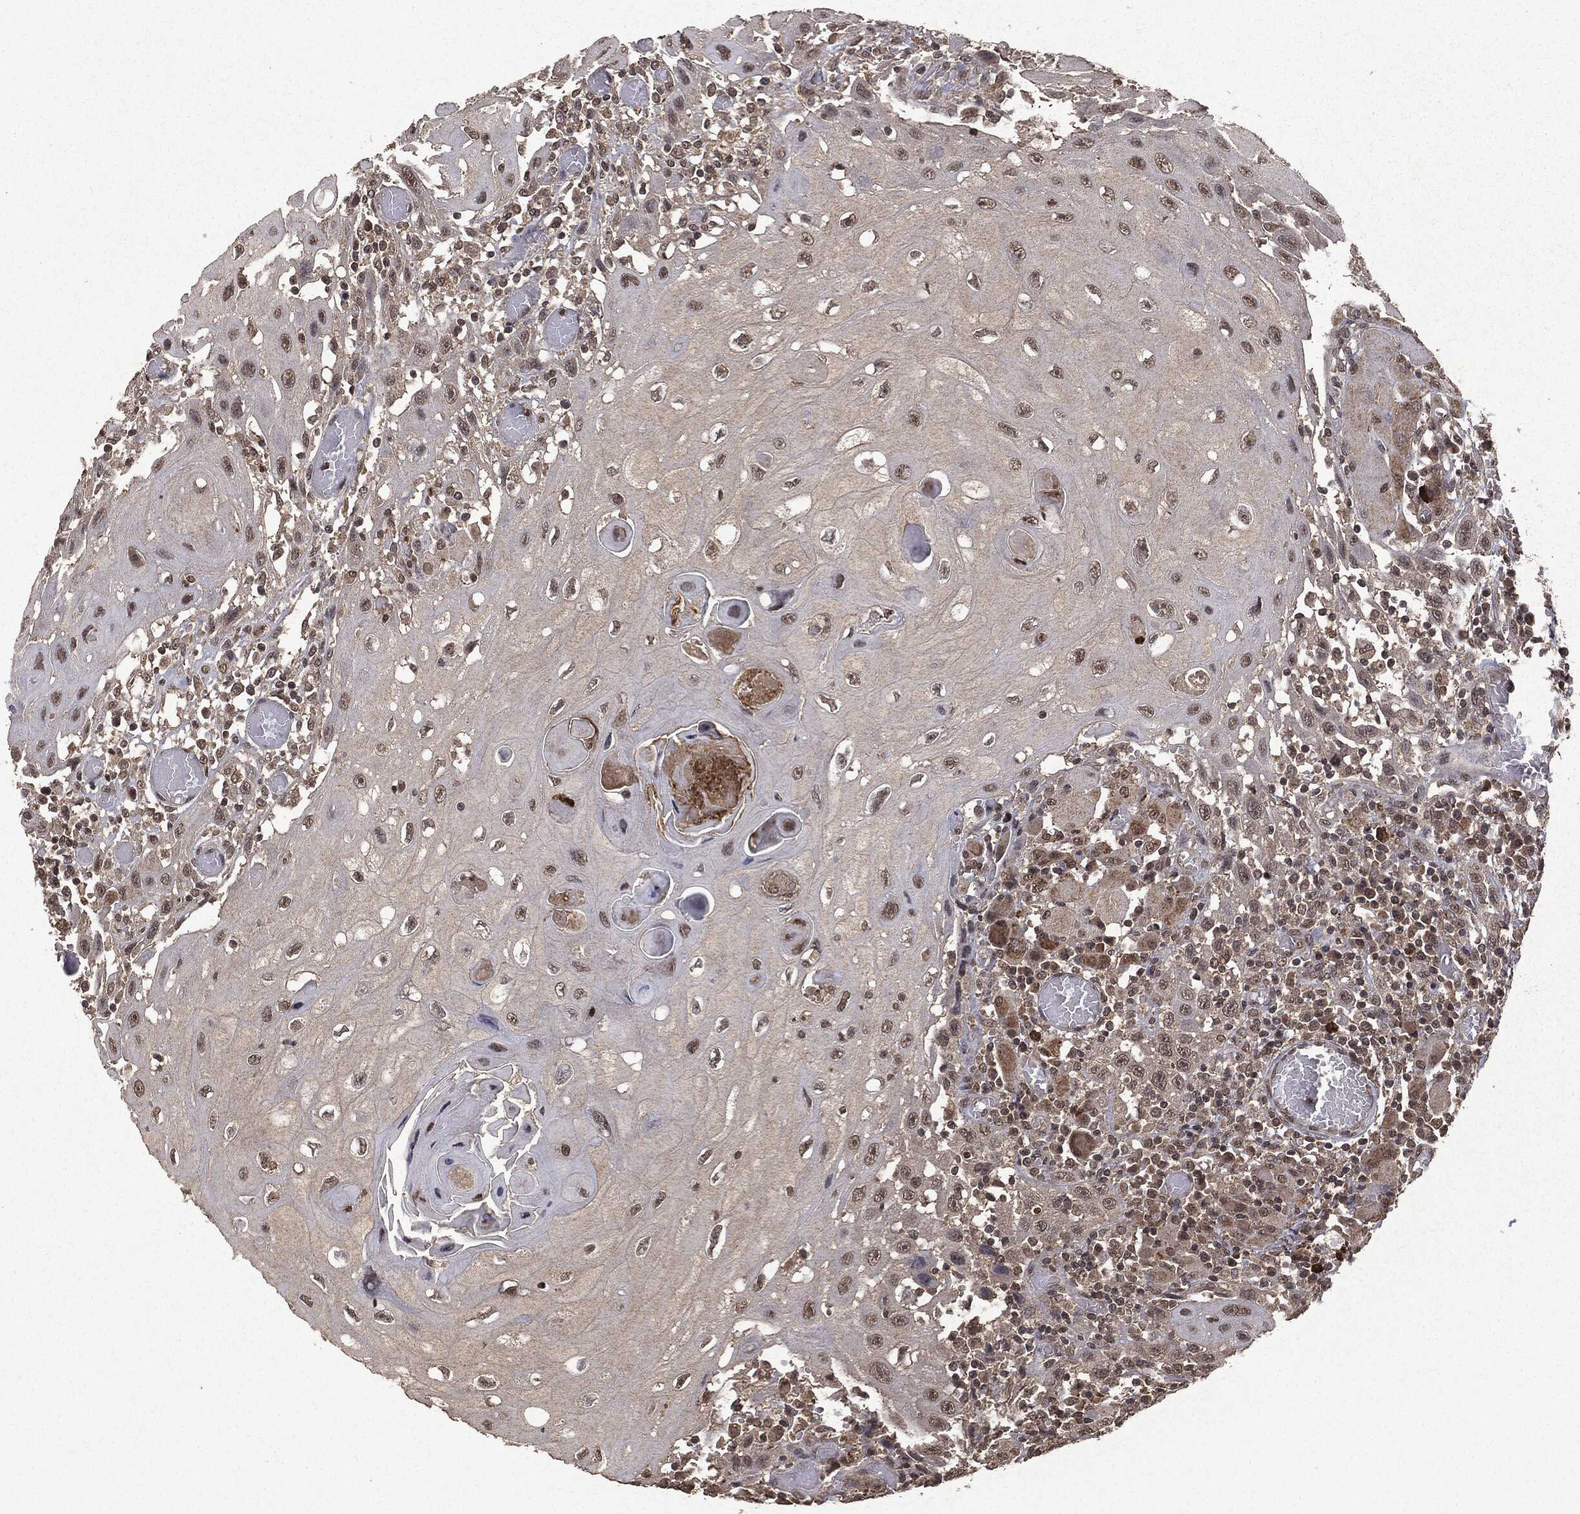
{"staining": {"intensity": "negative", "quantity": "none", "location": "none"}, "tissue": "head and neck cancer", "cell_type": "Tumor cells", "image_type": "cancer", "snomed": [{"axis": "morphology", "description": "Normal tissue, NOS"}, {"axis": "morphology", "description": "Squamous cell carcinoma, NOS"}, {"axis": "topography", "description": "Oral tissue"}, {"axis": "topography", "description": "Head-Neck"}], "caption": "Tumor cells are negative for protein expression in human head and neck squamous cell carcinoma. (IHC, brightfield microscopy, high magnification).", "gene": "PEBP1", "patient": {"sex": "male", "age": 71}}